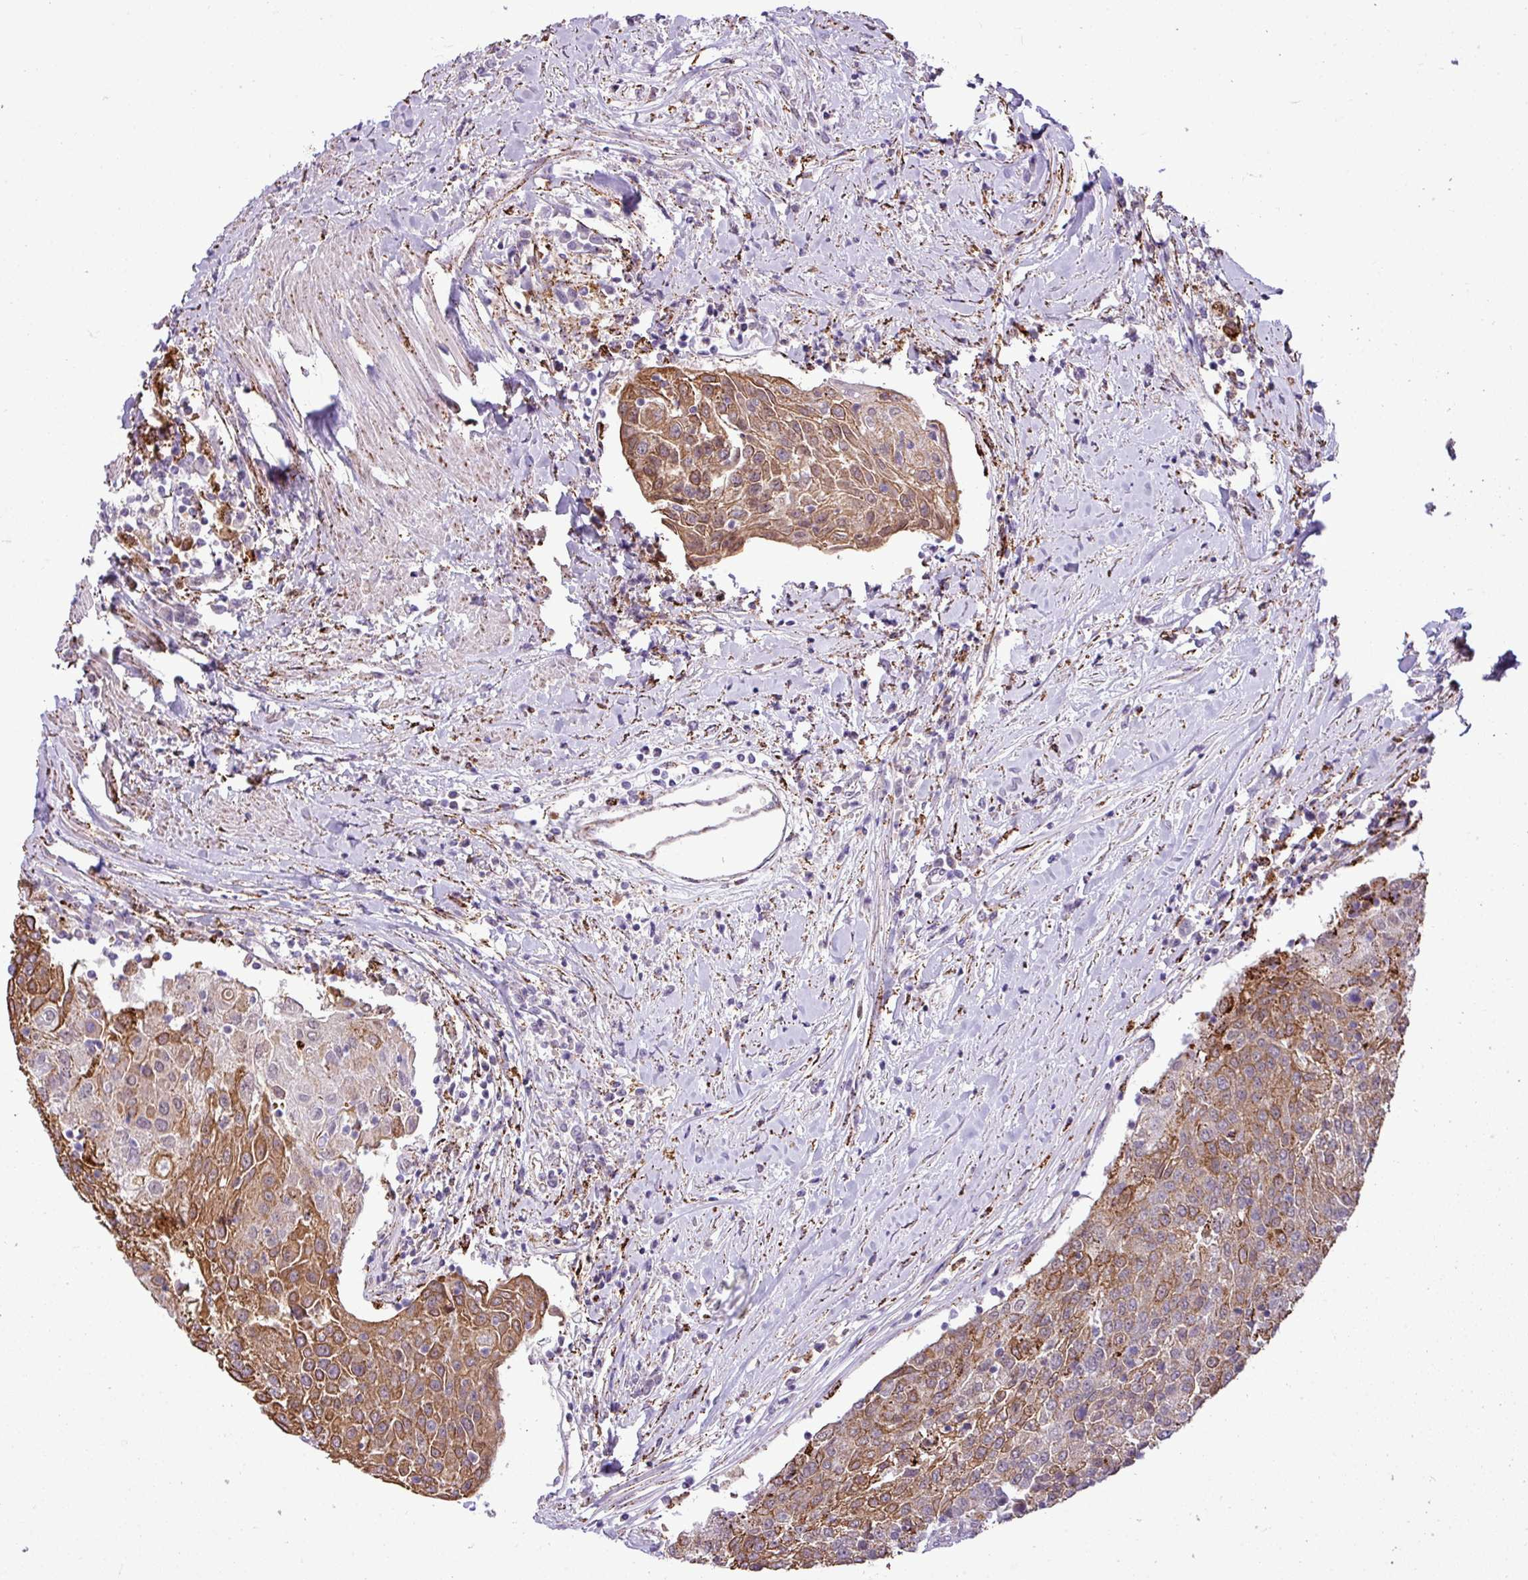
{"staining": {"intensity": "moderate", "quantity": ">75%", "location": "cytoplasmic/membranous"}, "tissue": "urothelial cancer", "cell_type": "Tumor cells", "image_type": "cancer", "snomed": [{"axis": "morphology", "description": "Urothelial carcinoma, High grade"}, {"axis": "topography", "description": "Urinary bladder"}], "caption": "Urothelial cancer stained for a protein (brown) demonstrates moderate cytoplasmic/membranous positive positivity in approximately >75% of tumor cells.", "gene": "SGPP1", "patient": {"sex": "female", "age": 85}}